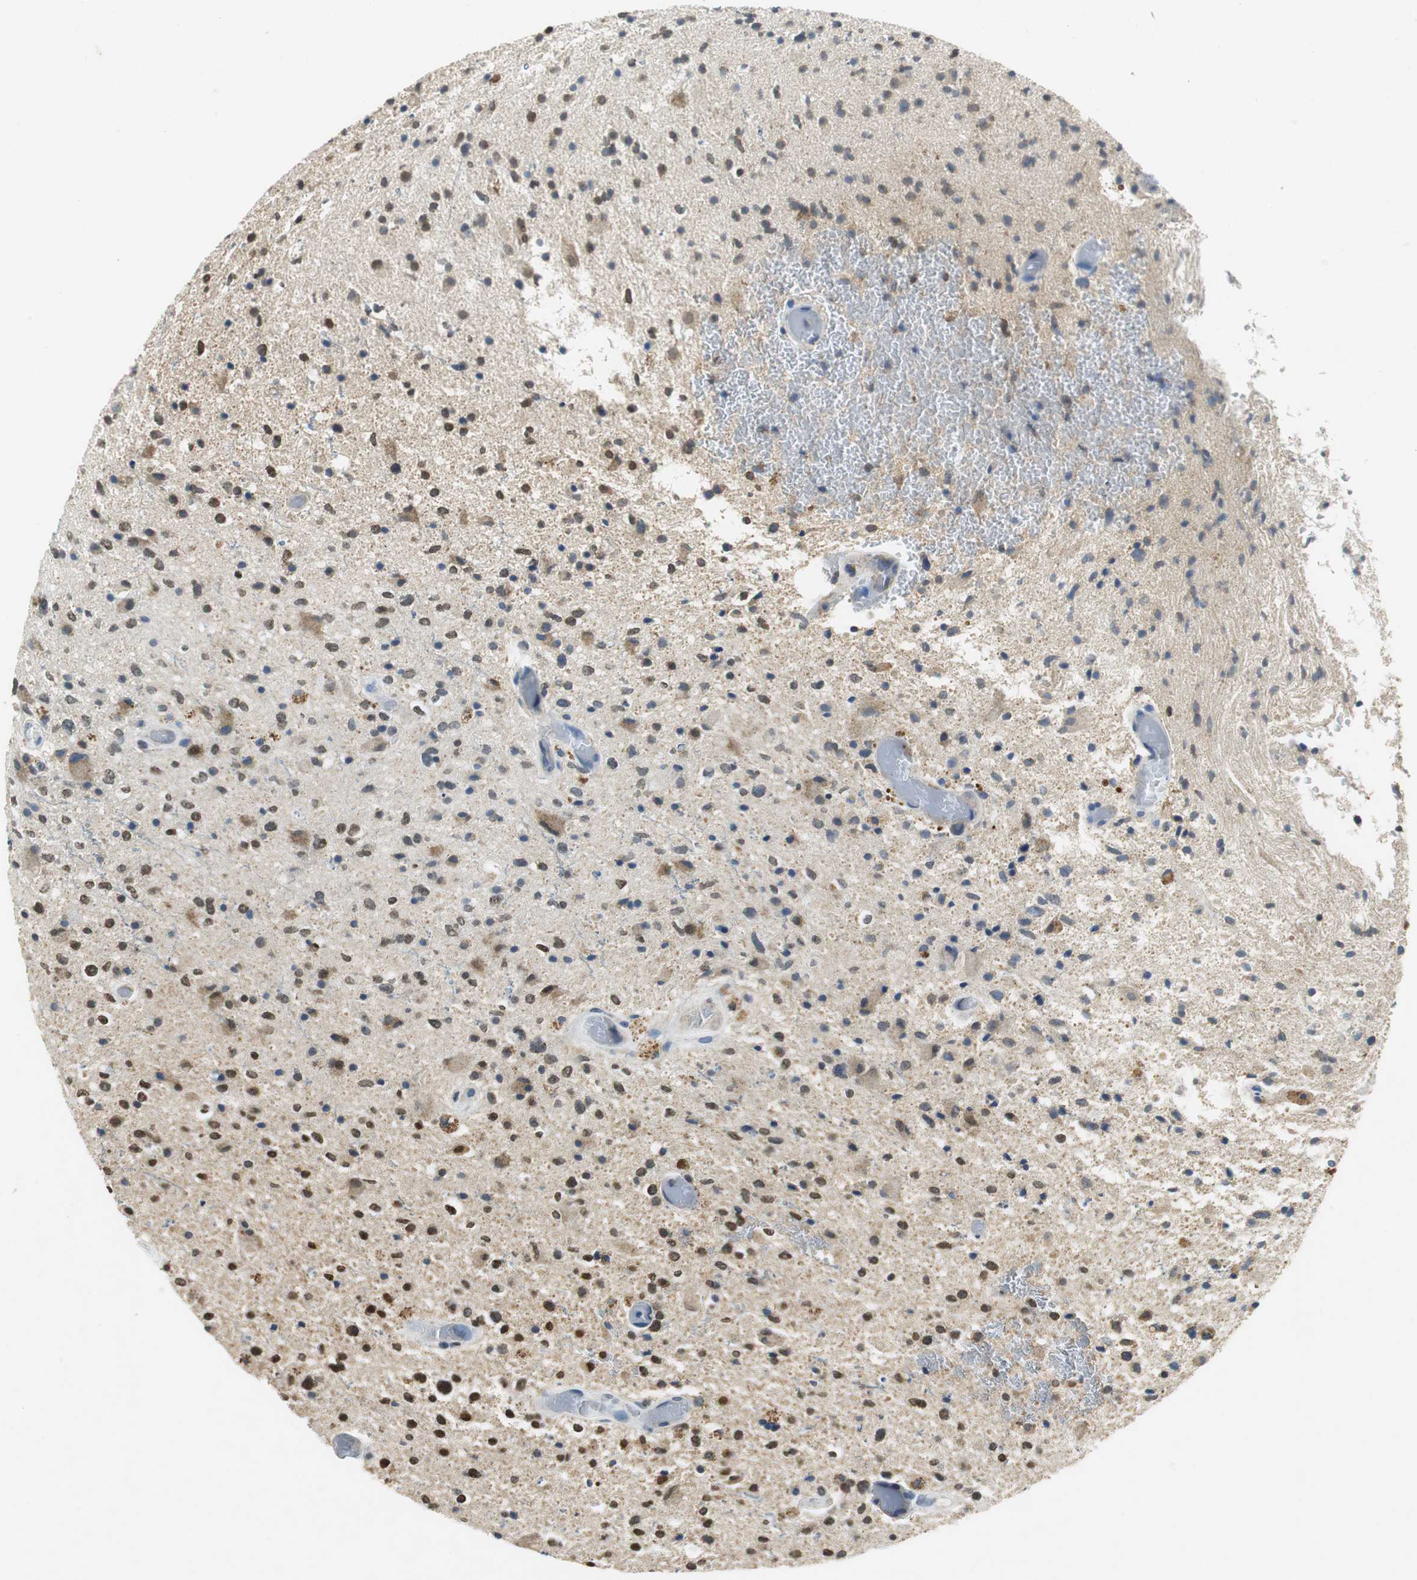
{"staining": {"intensity": "weak", "quantity": "25%-75%", "location": "nuclear"}, "tissue": "glioma", "cell_type": "Tumor cells", "image_type": "cancer", "snomed": [{"axis": "morphology", "description": "Glioma, malignant, High grade"}, {"axis": "topography", "description": "Brain"}], "caption": "IHC (DAB) staining of human malignant glioma (high-grade) displays weak nuclear protein expression in approximately 25%-75% of tumor cells.", "gene": "ORM1", "patient": {"sex": "male", "age": 33}}